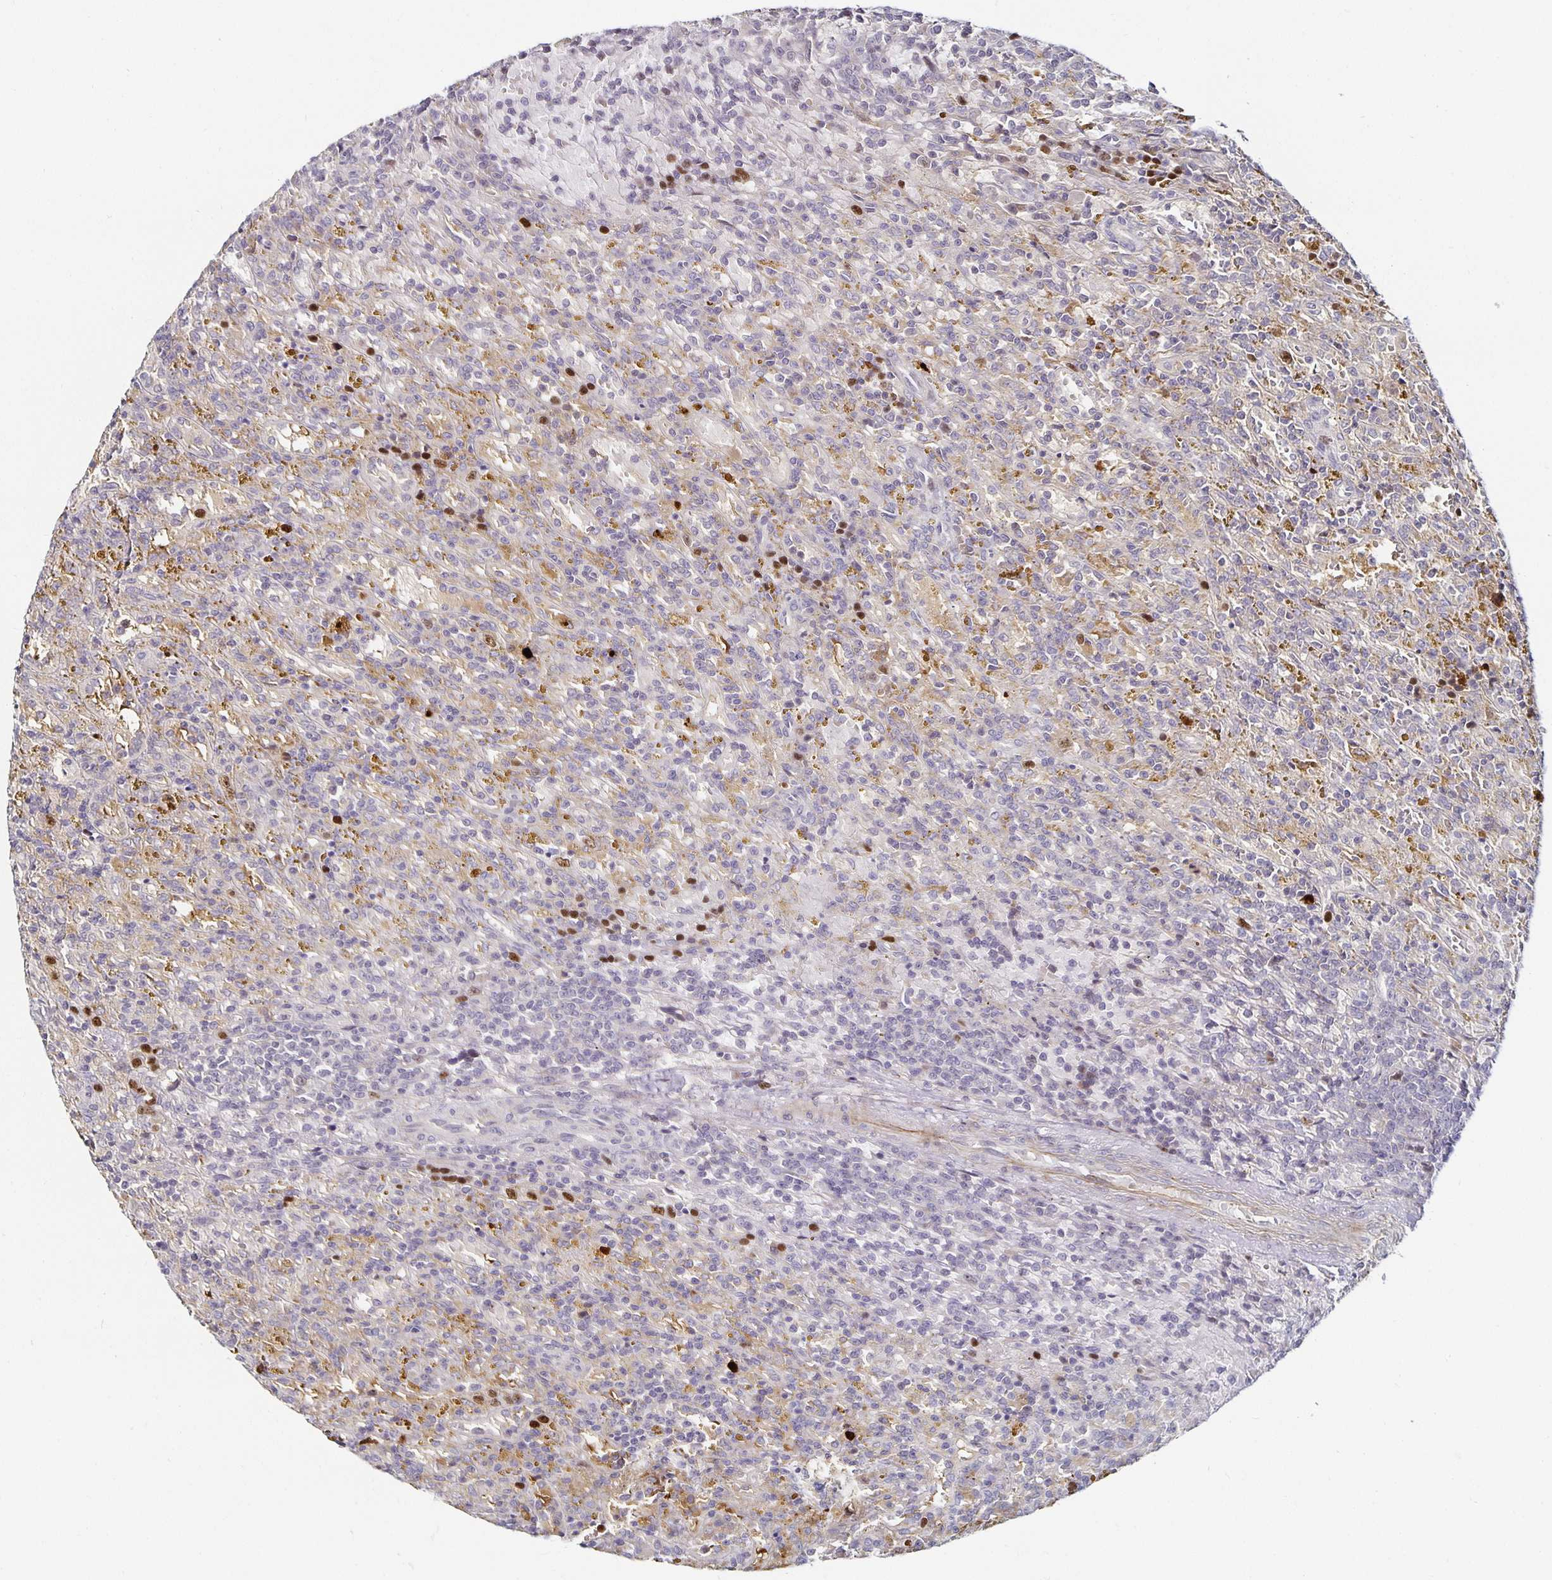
{"staining": {"intensity": "negative", "quantity": "none", "location": "none"}, "tissue": "lymphoma", "cell_type": "Tumor cells", "image_type": "cancer", "snomed": [{"axis": "morphology", "description": "Malignant lymphoma, non-Hodgkin's type, Low grade"}, {"axis": "topography", "description": "Spleen"}], "caption": "Immunohistochemistry (IHC) of human lymphoma reveals no expression in tumor cells.", "gene": "ANLN", "patient": {"sex": "female", "age": 65}}